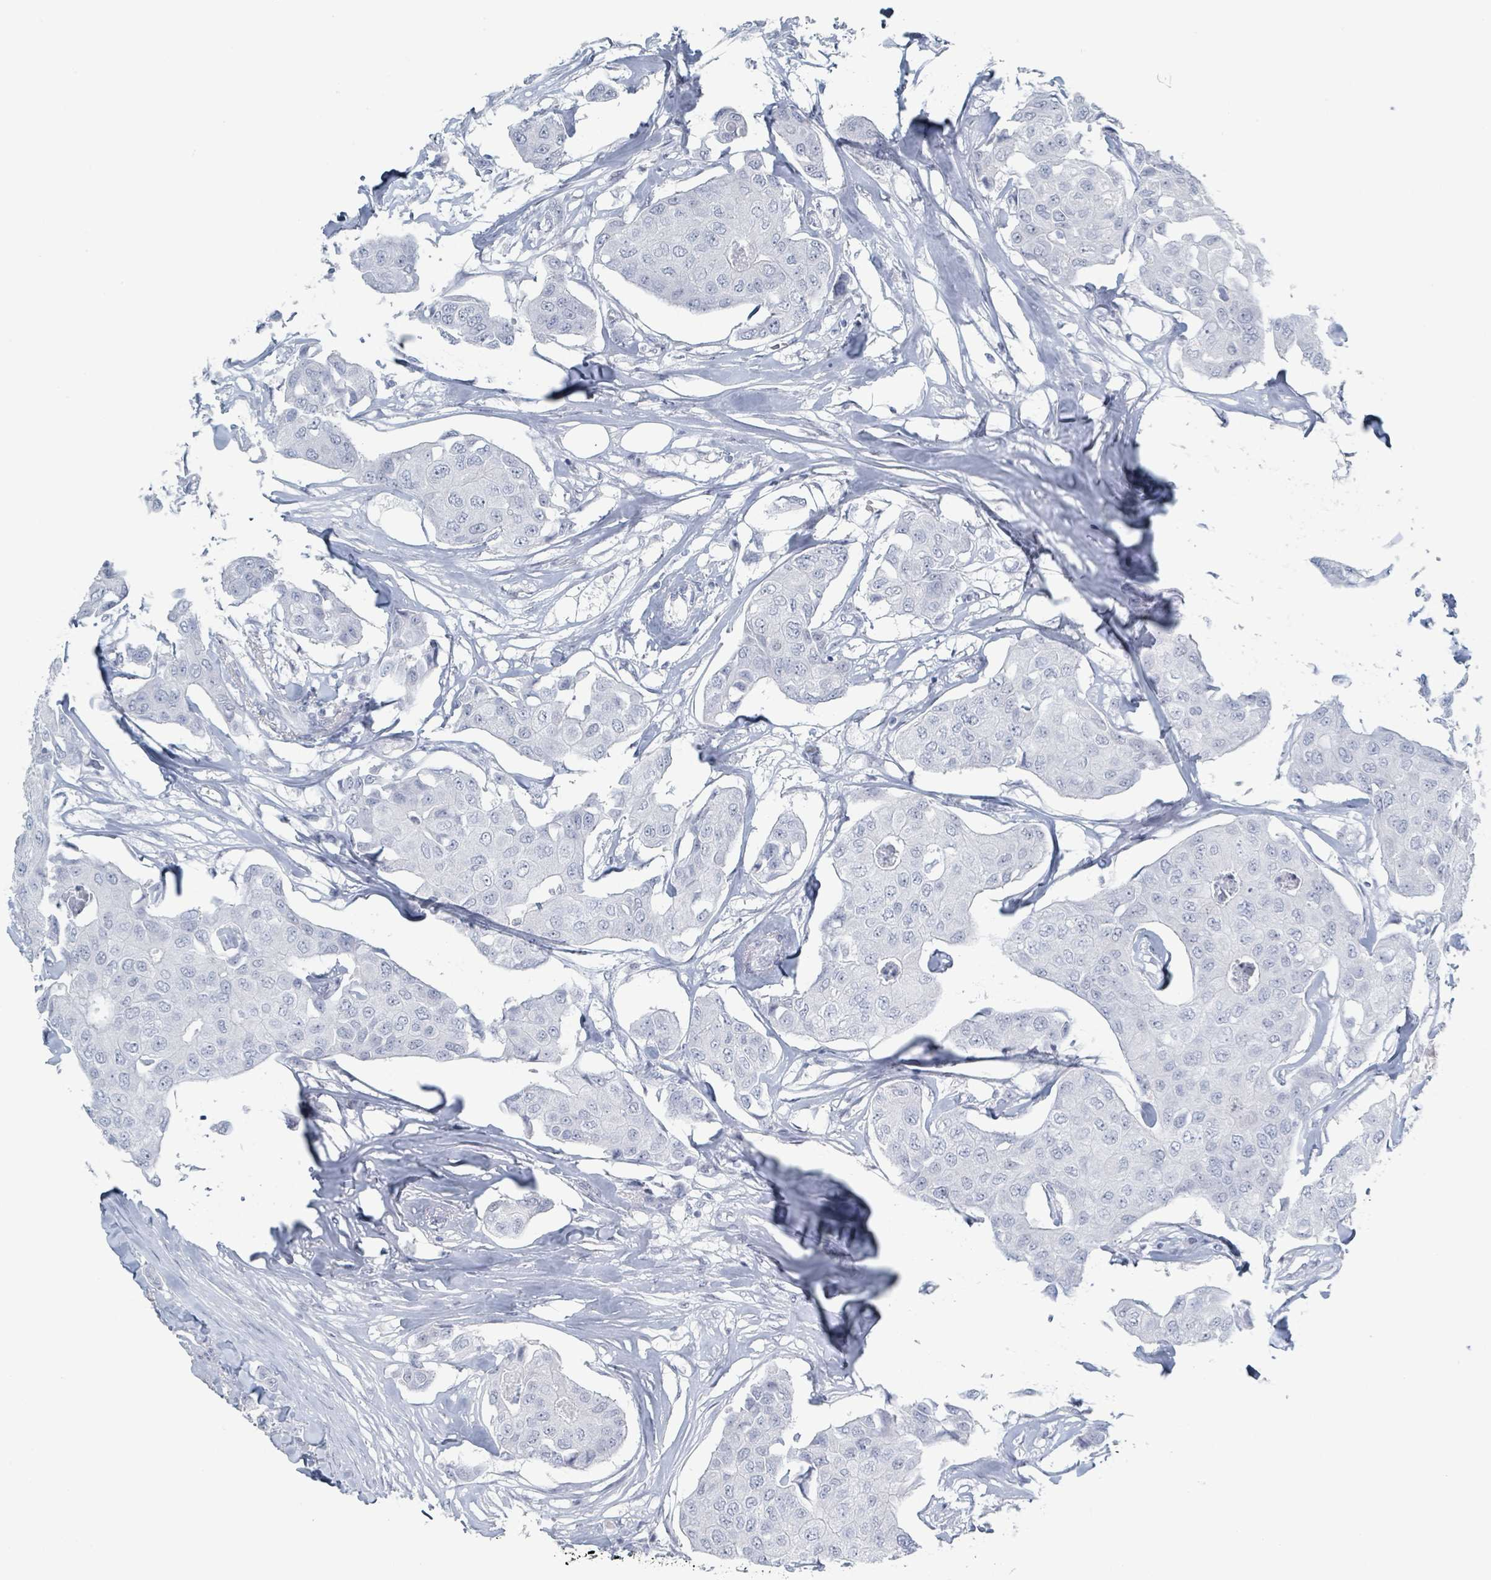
{"staining": {"intensity": "negative", "quantity": "none", "location": "none"}, "tissue": "breast cancer", "cell_type": "Tumor cells", "image_type": "cancer", "snomed": [{"axis": "morphology", "description": "Duct carcinoma"}, {"axis": "topography", "description": "Breast"}, {"axis": "topography", "description": "Lymph node"}], "caption": "The immunohistochemistry image has no significant staining in tumor cells of infiltrating ductal carcinoma (breast) tissue.", "gene": "GPR15LG", "patient": {"sex": "female", "age": 80}}